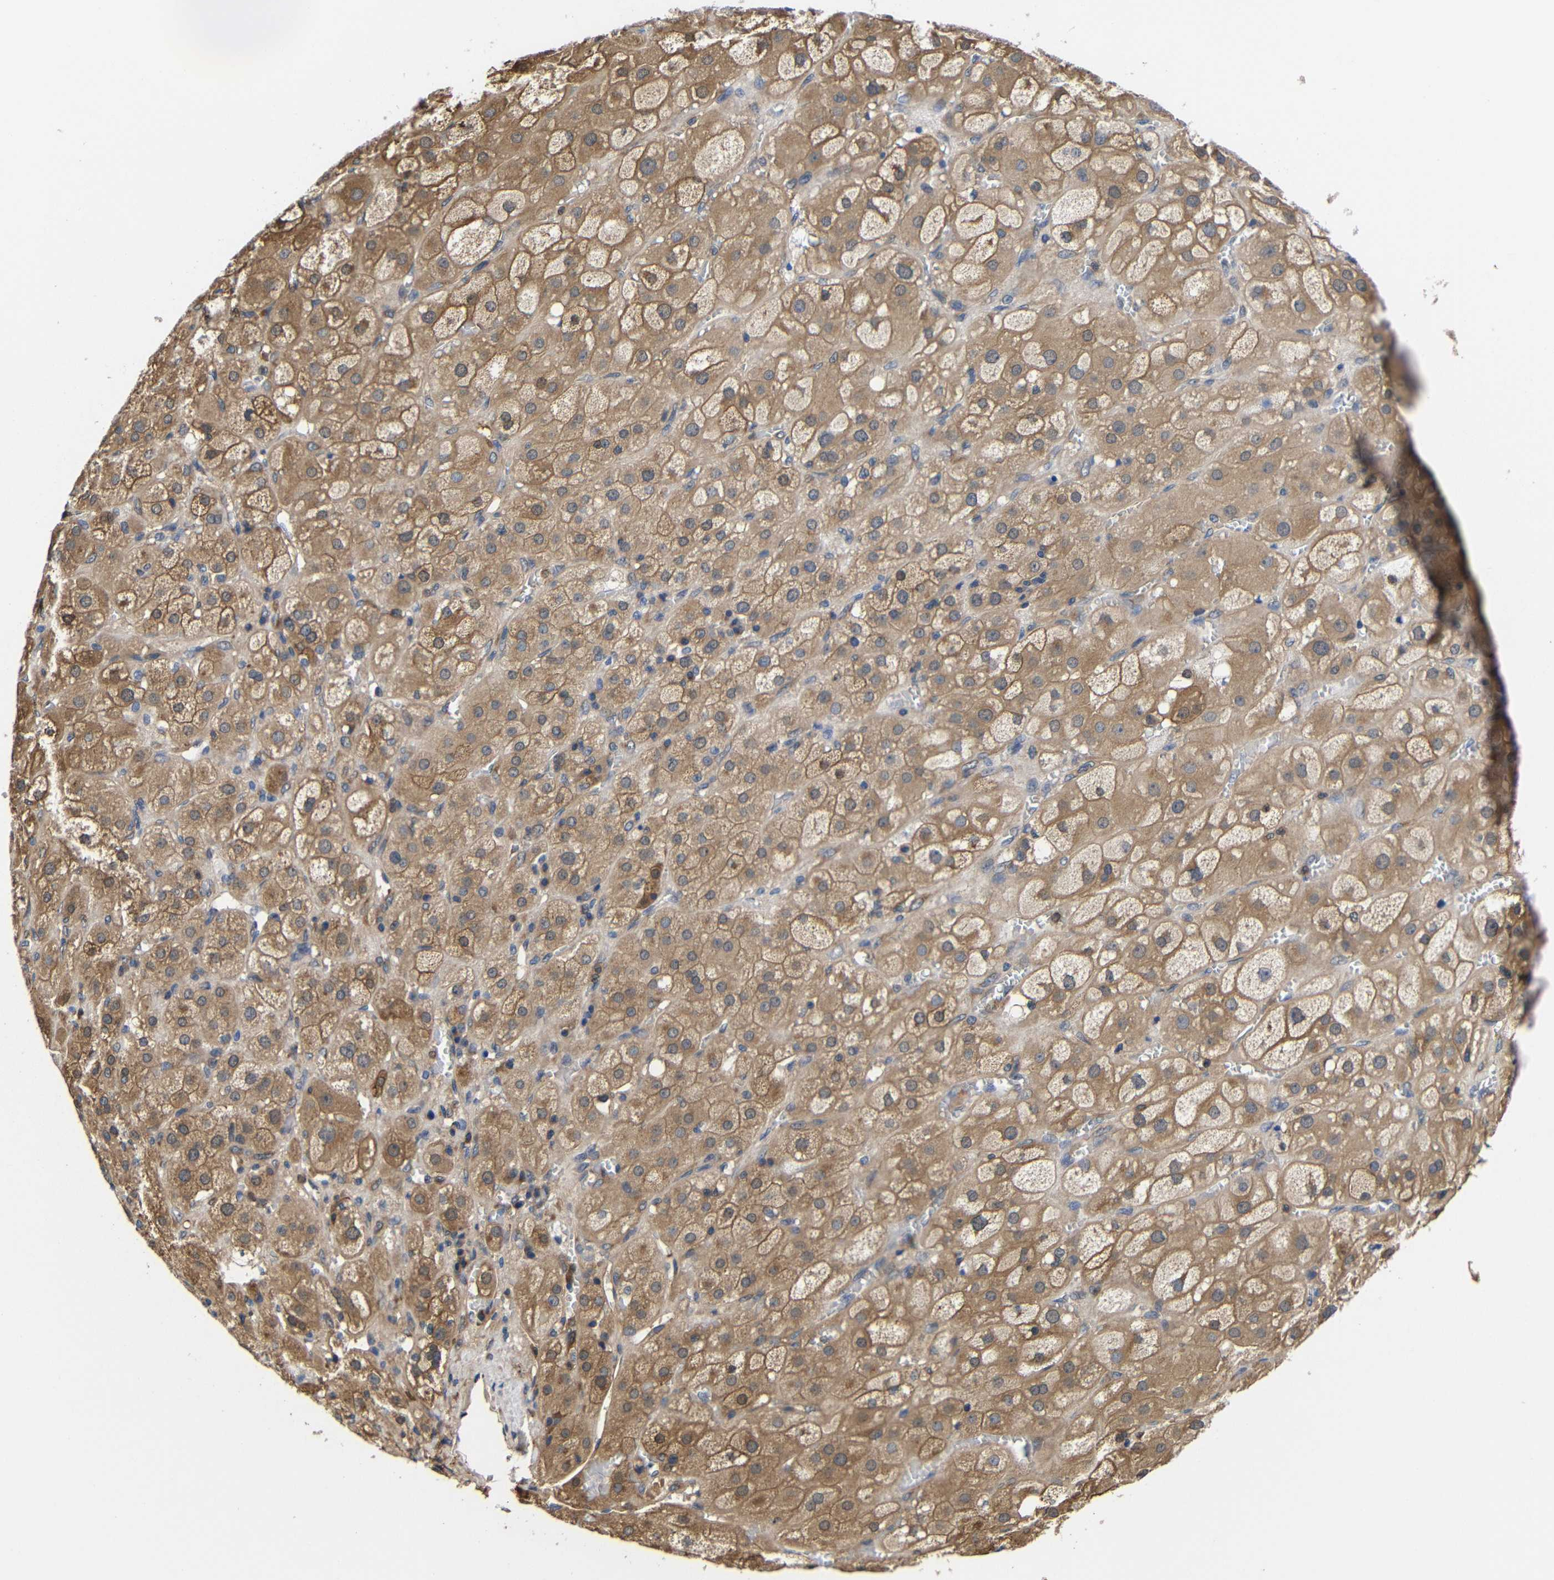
{"staining": {"intensity": "moderate", "quantity": ">75%", "location": "cytoplasmic/membranous"}, "tissue": "adrenal gland", "cell_type": "Glandular cells", "image_type": "normal", "snomed": [{"axis": "morphology", "description": "Normal tissue, NOS"}, {"axis": "topography", "description": "Adrenal gland"}], "caption": "Moderate cytoplasmic/membranous staining is identified in approximately >75% of glandular cells in normal adrenal gland.", "gene": "LRRCC1", "patient": {"sex": "female", "age": 47}}